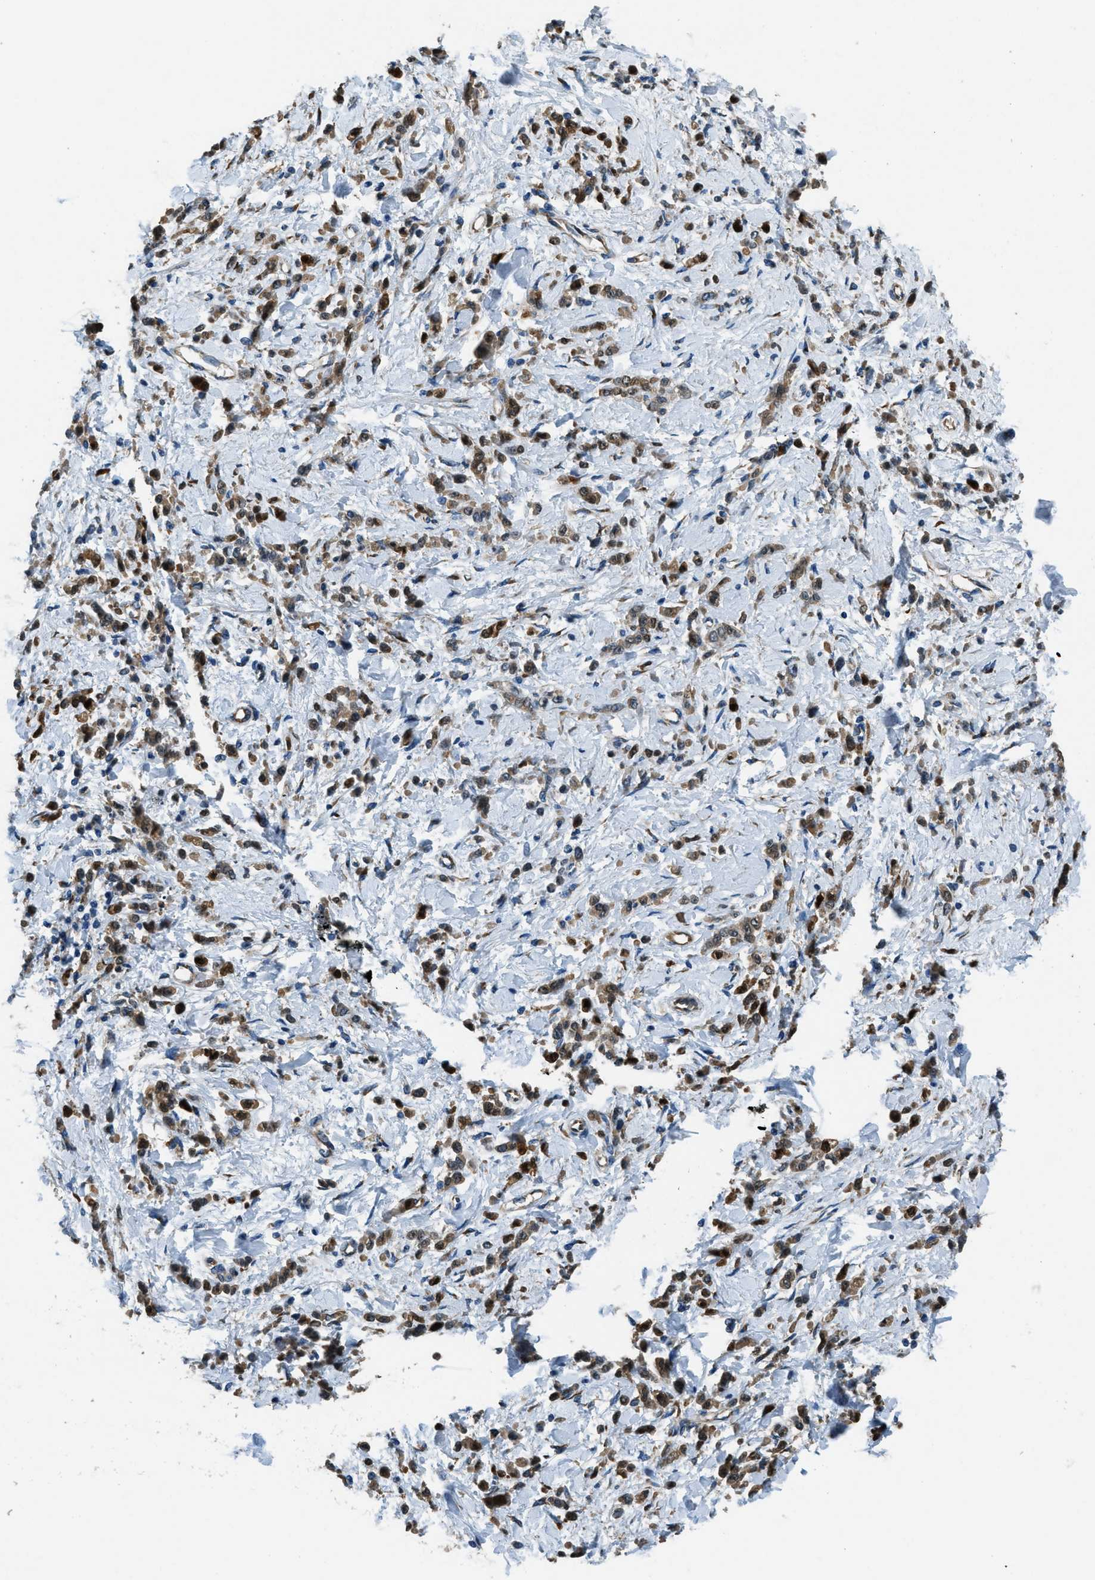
{"staining": {"intensity": "strong", "quantity": ">75%", "location": "cytoplasmic/membranous,nuclear"}, "tissue": "stomach cancer", "cell_type": "Tumor cells", "image_type": "cancer", "snomed": [{"axis": "morphology", "description": "Normal tissue, NOS"}, {"axis": "morphology", "description": "Adenocarcinoma, NOS"}, {"axis": "topography", "description": "Stomach"}], "caption": "A brown stain shows strong cytoplasmic/membranous and nuclear positivity of a protein in human stomach cancer tumor cells.", "gene": "GIMAP8", "patient": {"sex": "male", "age": 82}}